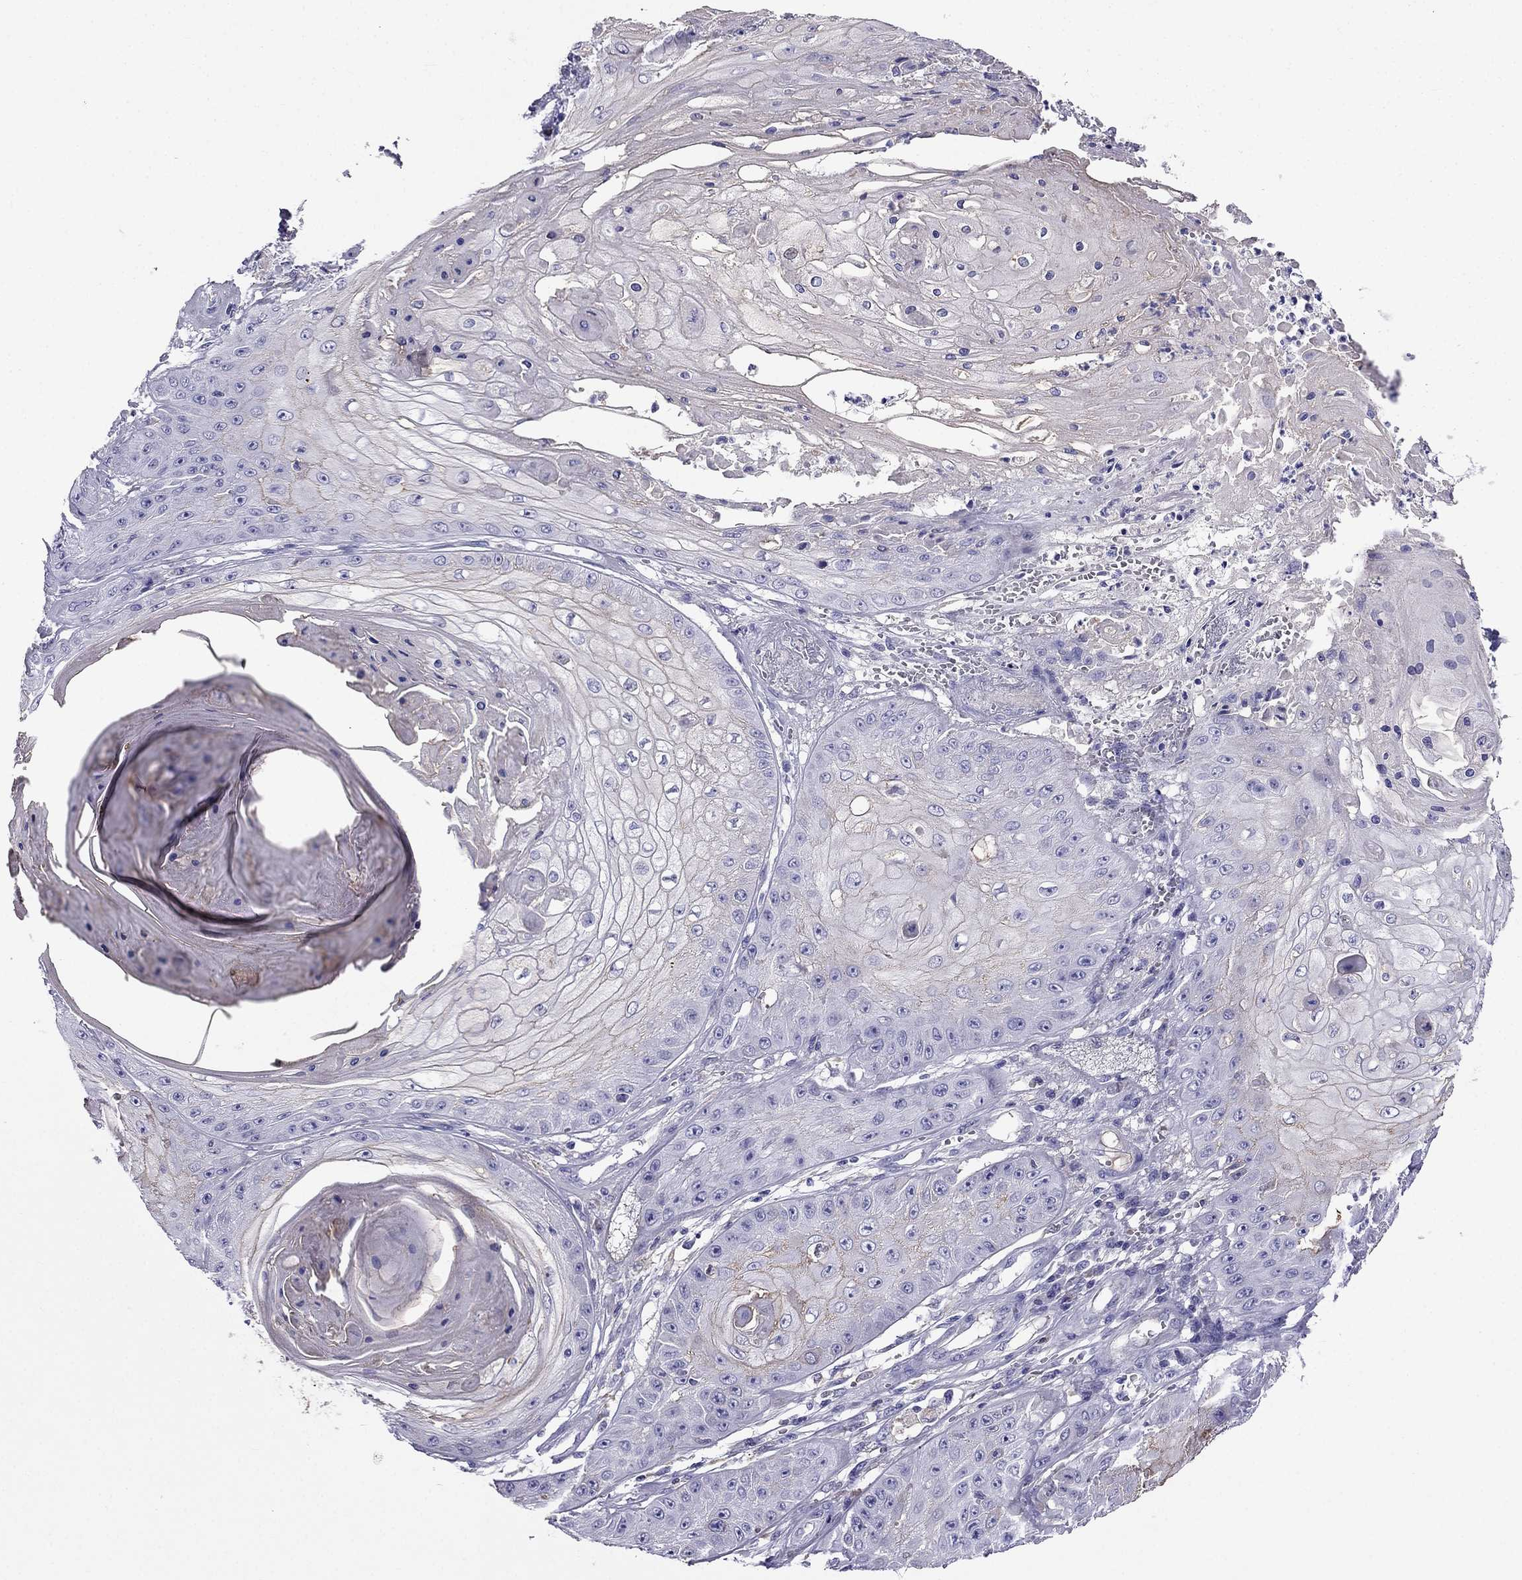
{"staining": {"intensity": "negative", "quantity": "none", "location": "none"}, "tissue": "skin cancer", "cell_type": "Tumor cells", "image_type": "cancer", "snomed": [{"axis": "morphology", "description": "Squamous cell carcinoma, NOS"}, {"axis": "topography", "description": "Skin"}], "caption": "Micrograph shows no significant protein staining in tumor cells of squamous cell carcinoma (skin).", "gene": "TBC1D21", "patient": {"sex": "male", "age": 70}}